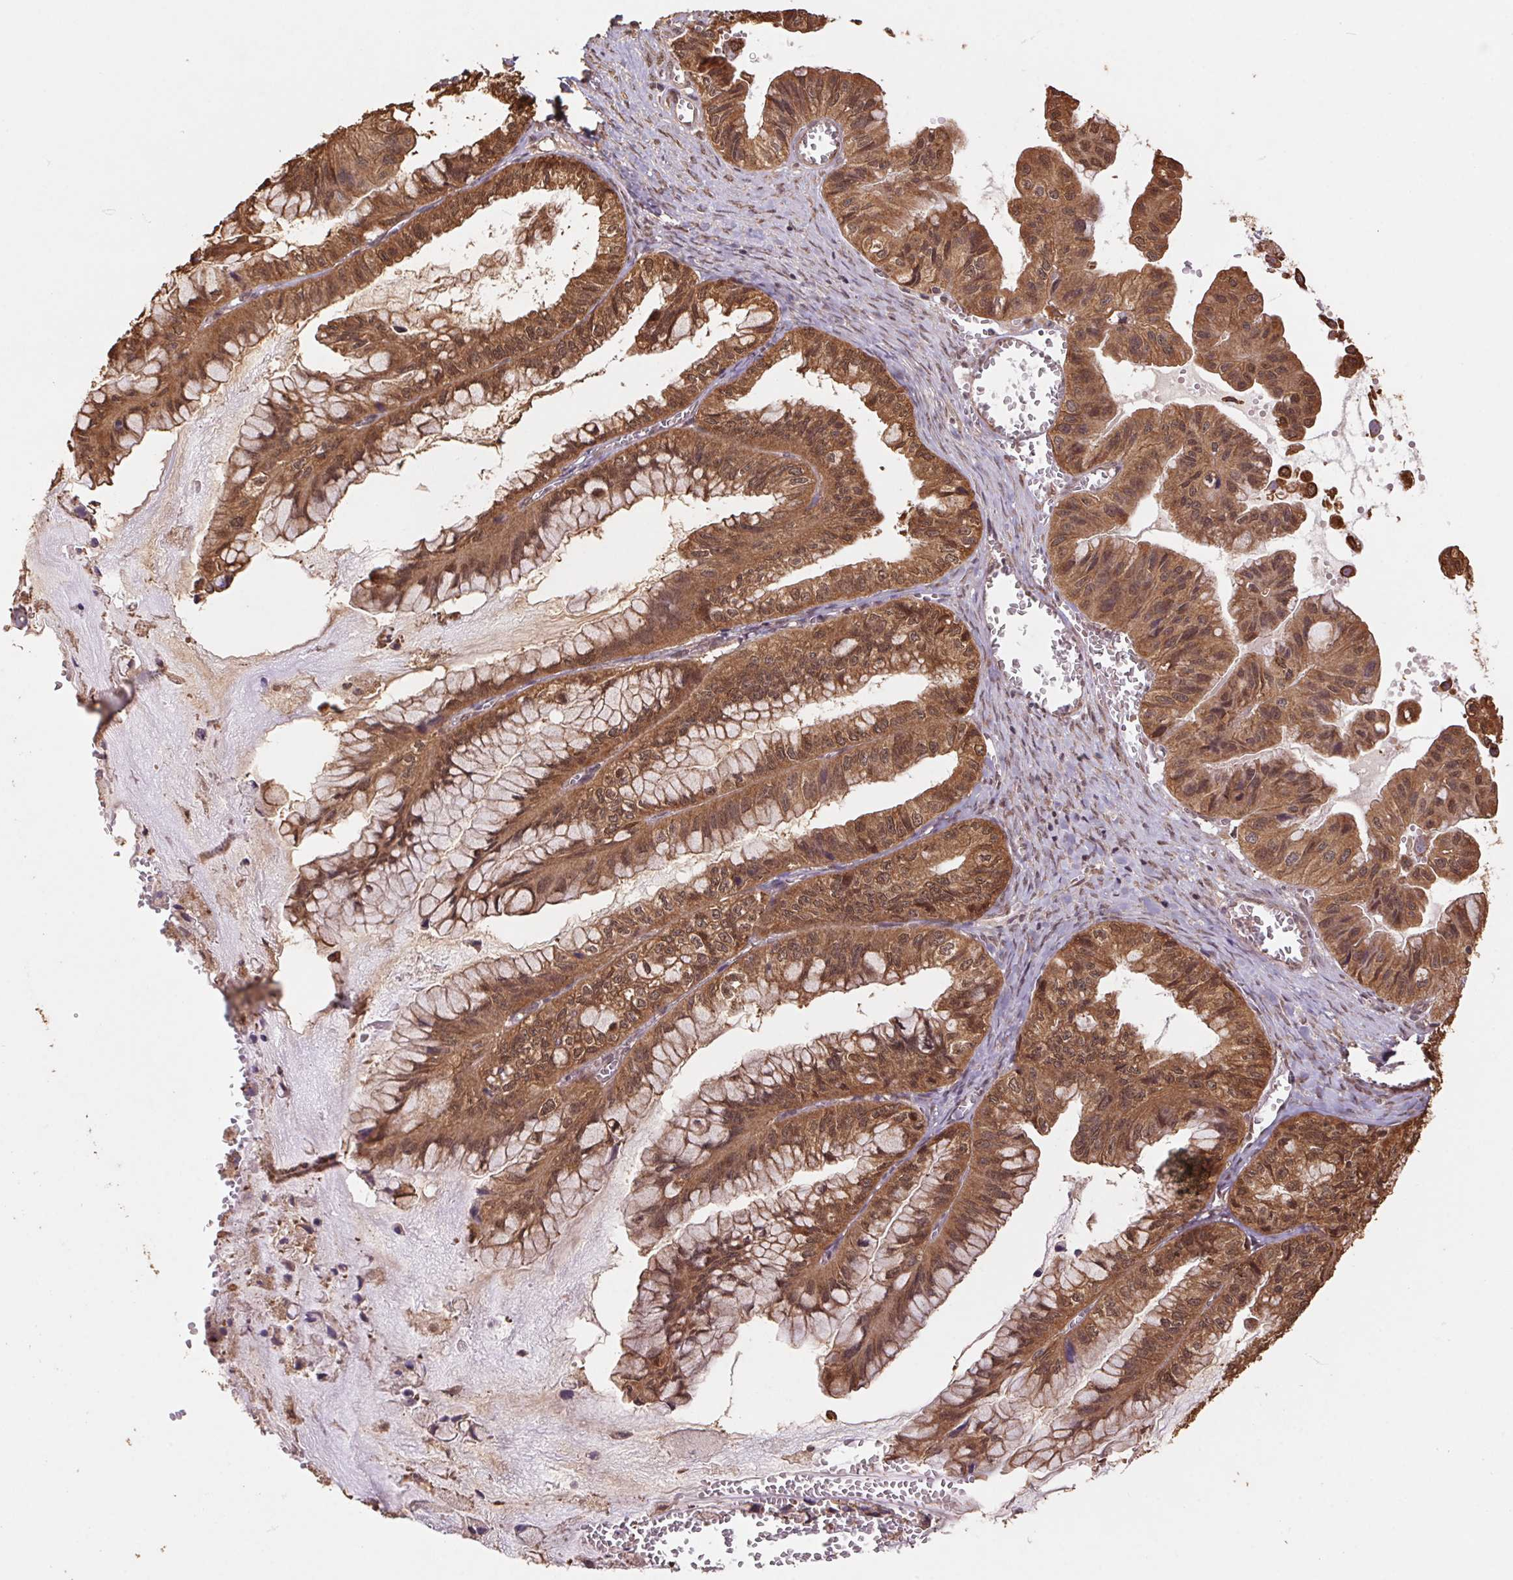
{"staining": {"intensity": "strong", "quantity": ">75%", "location": "cytoplasmic/membranous,nuclear"}, "tissue": "ovarian cancer", "cell_type": "Tumor cells", "image_type": "cancer", "snomed": [{"axis": "morphology", "description": "Cystadenocarcinoma, mucinous, NOS"}, {"axis": "topography", "description": "Ovary"}], "caption": "This micrograph displays ovarian mucinous cystadenocarcinoma stained with immunohistochemistry to label a protein in brown. The cytoplasmic/membranous and nuclear of tumor cells show strong positivity for the protein. Nuclei are counter-stained blue.", "gene": "CUTA", "patient": {"sex": "female", "age": 72}}